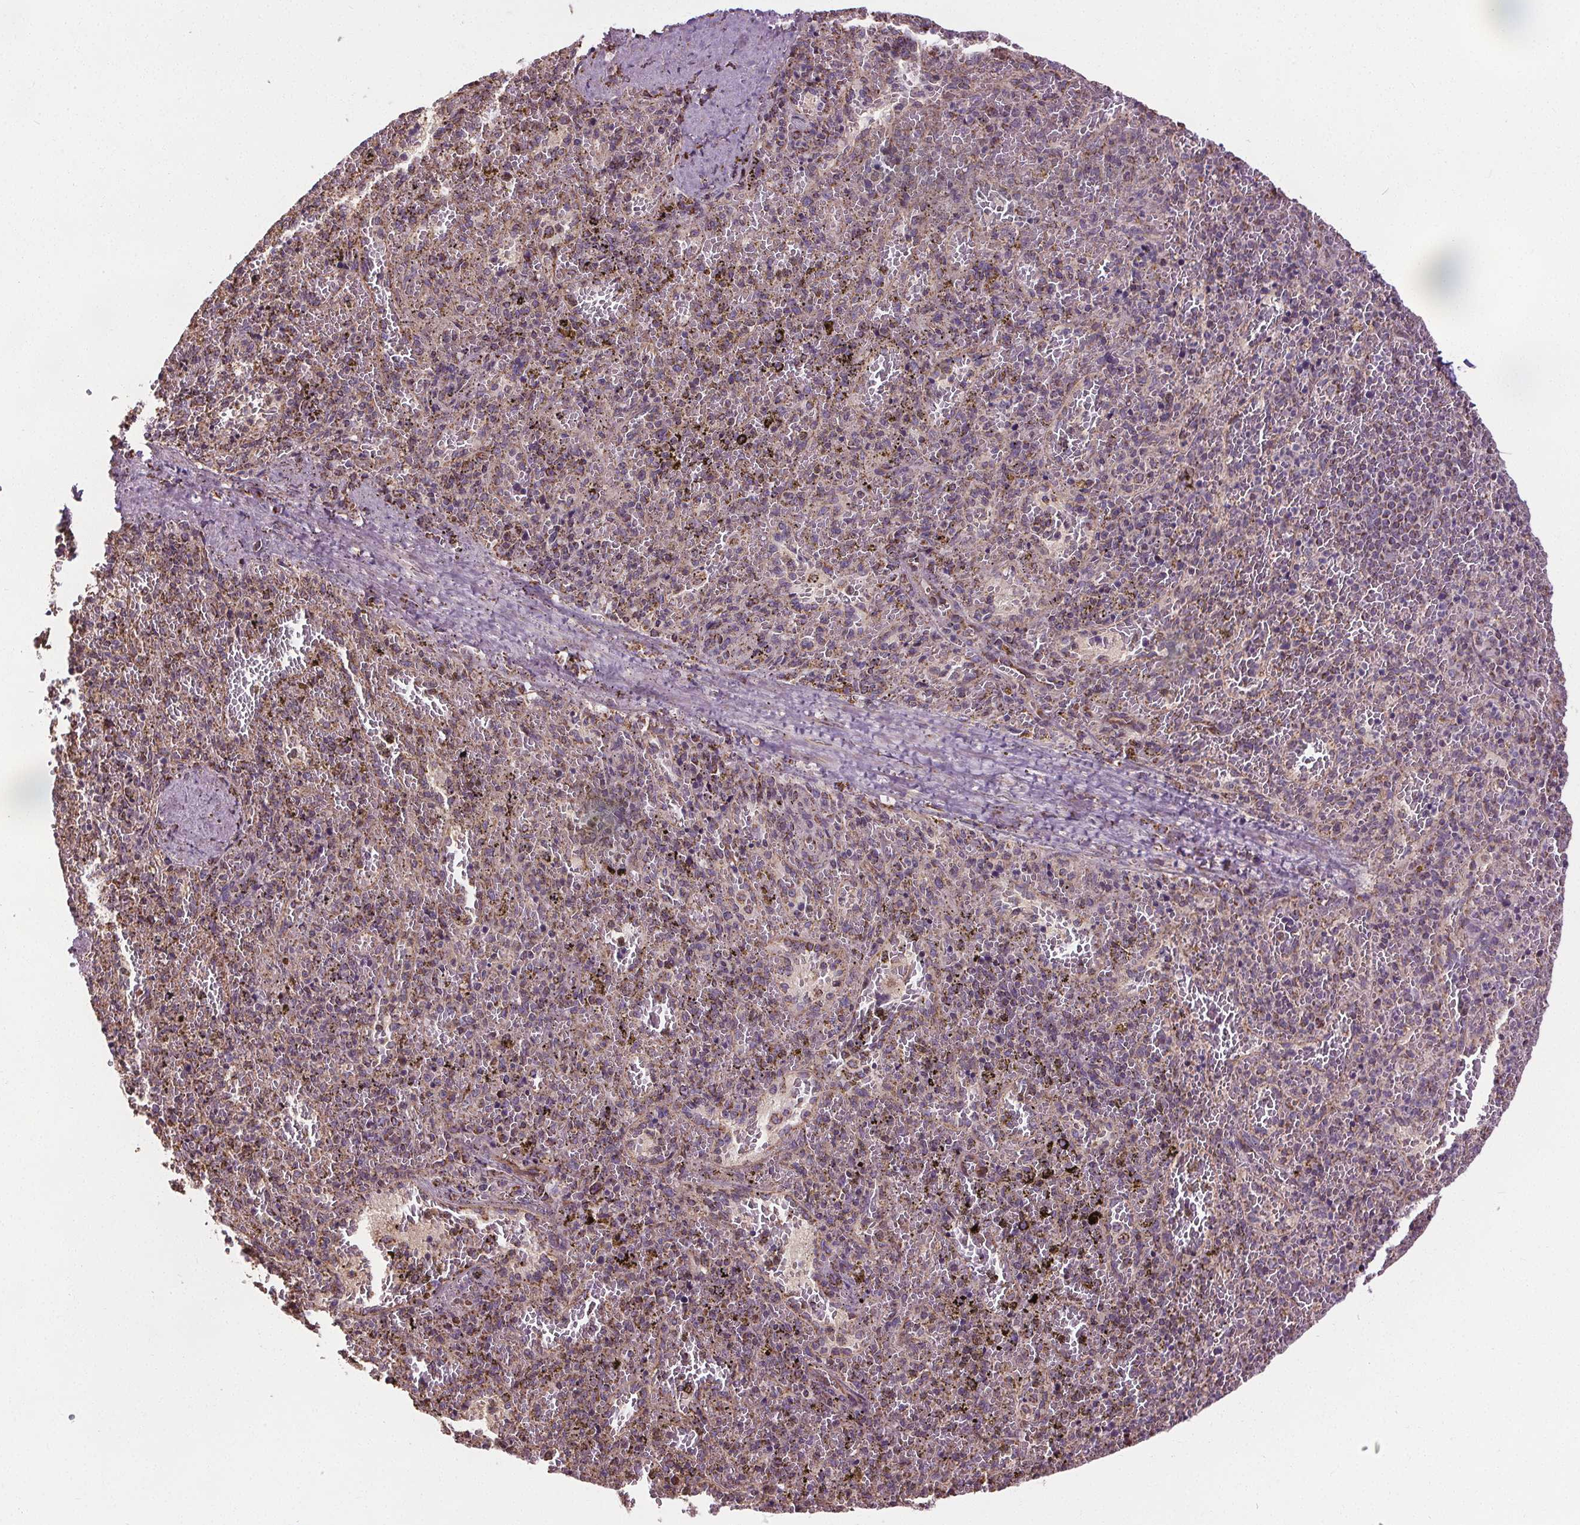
{"staining": {"intensity": "weak", "quantity": "<25%", "location": "cytoplasmic/membranous"}, "tissue": "spleen", "cell_type": "Cells in red pulp", "image_type": "normal", "snomed": [{"axis": "morphology", "description": "Normal tissue, NOS"}, {"axis": "topography", "description": "Spleen"}], "caption": "Immunohistochemistry (IHC) of unremarkable human spleen displays no staining in cells in red pulp. The staining is performed using DAB brown chromogen with nuclei counter-stained in using hematoxylin.", "gene": "ZNF548", "patient": {"sex": "female", "age": 50}}